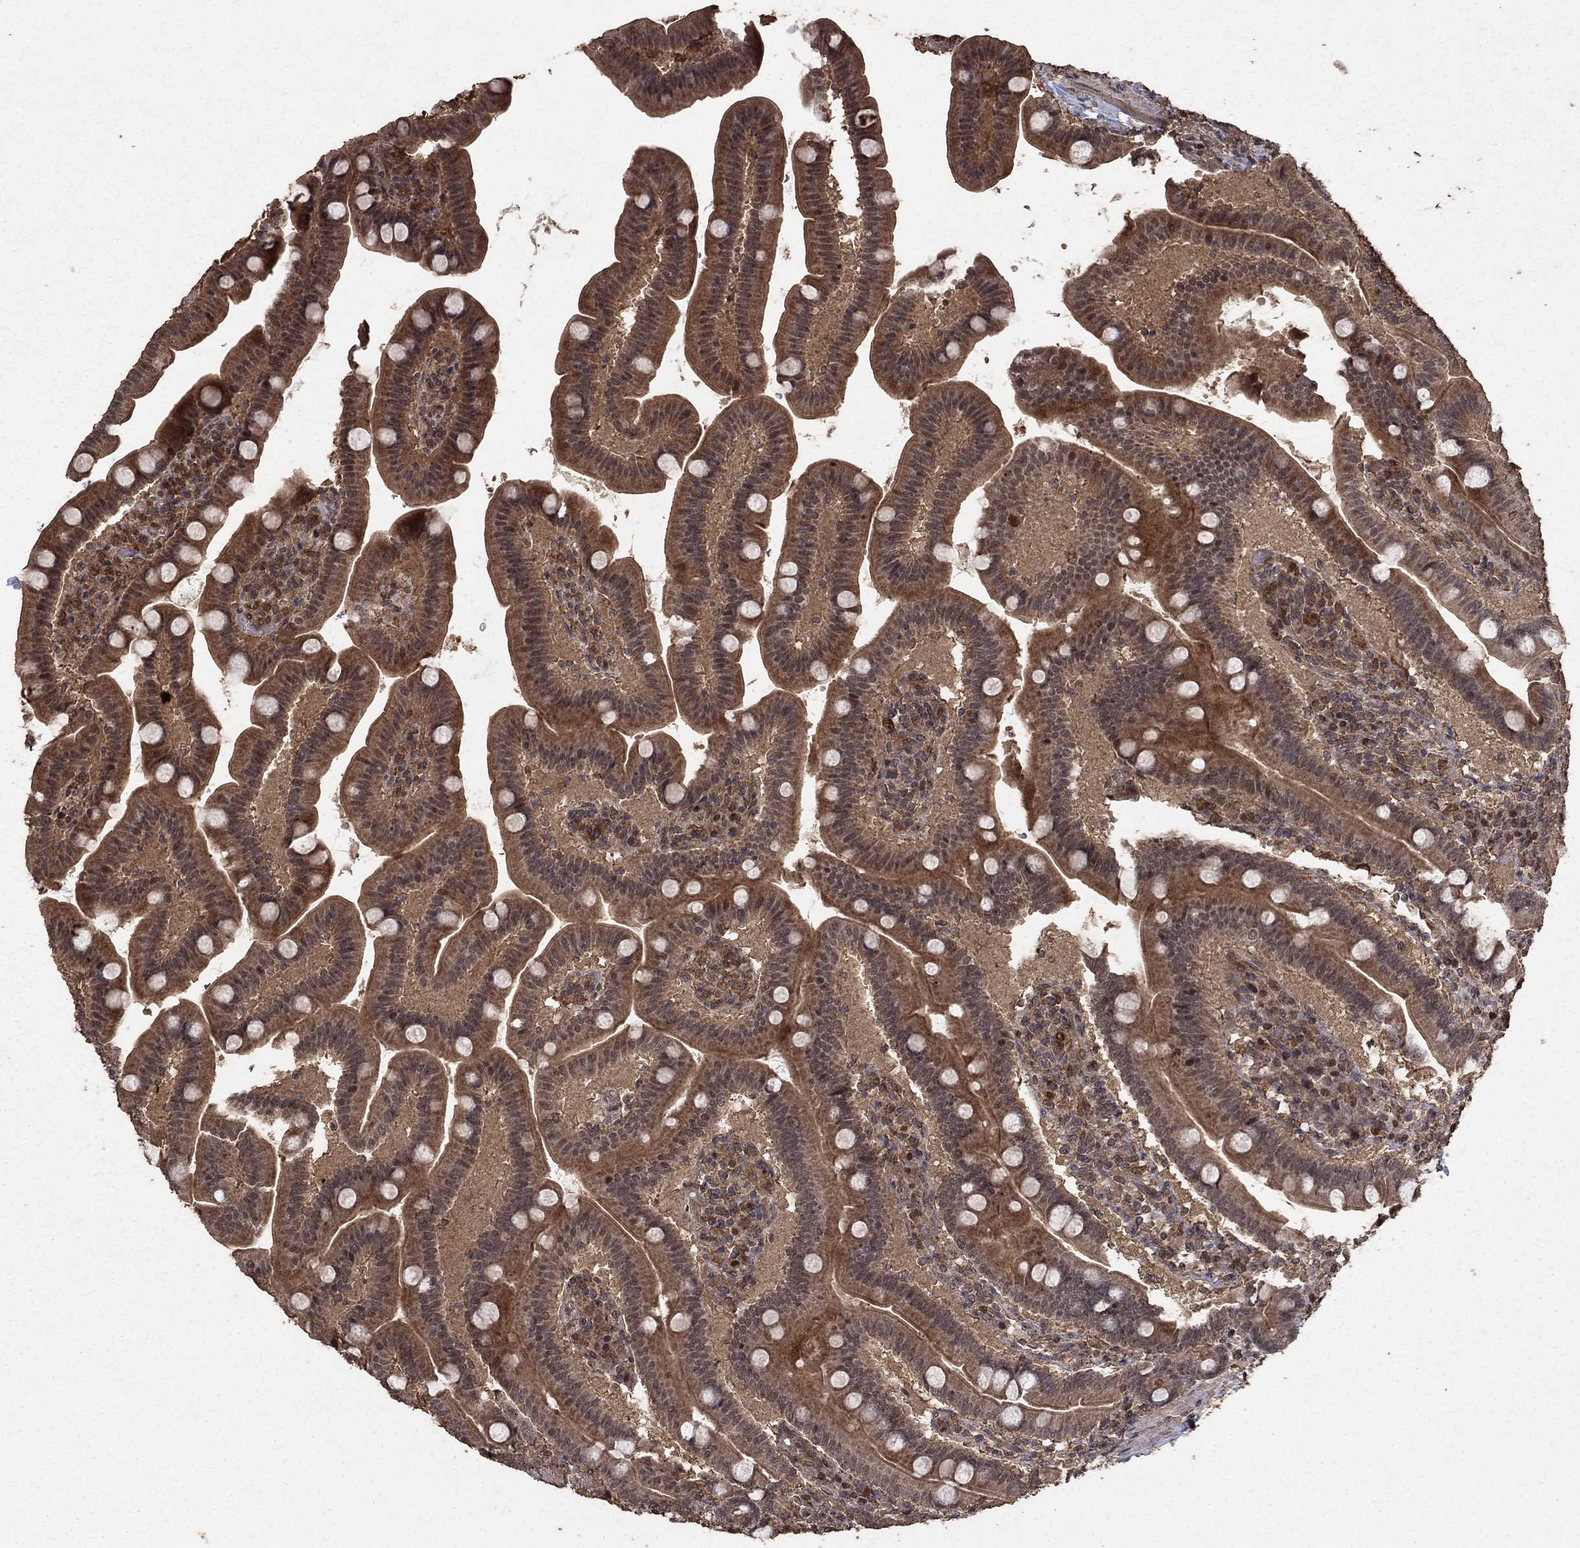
{"staining": {"intensity": "moderate", "quantity": ">75%", "location": "cytoplasmic/membranous"}, "tissue": "small intestine", "cell_type": "Glandular cells", "image_type": "normal", "snomed": [{"axis": "morphology", "description": "Normal tissue, NOS"}, {"axis": "topography", "description": "Small intestine"}], "caption": "Unremarkable small intestine was stained to show a protein in brown. There is medium levels of moderate cytoplasmic/membranous positivity in approximately >75% of glandular cells. (Stains: DAB in brown, nuclei in blue, Microscopy: brightfield microscopy at high magnification).", "gene": "PRDM1", "patient": {"sex": "male", "age": 66}}